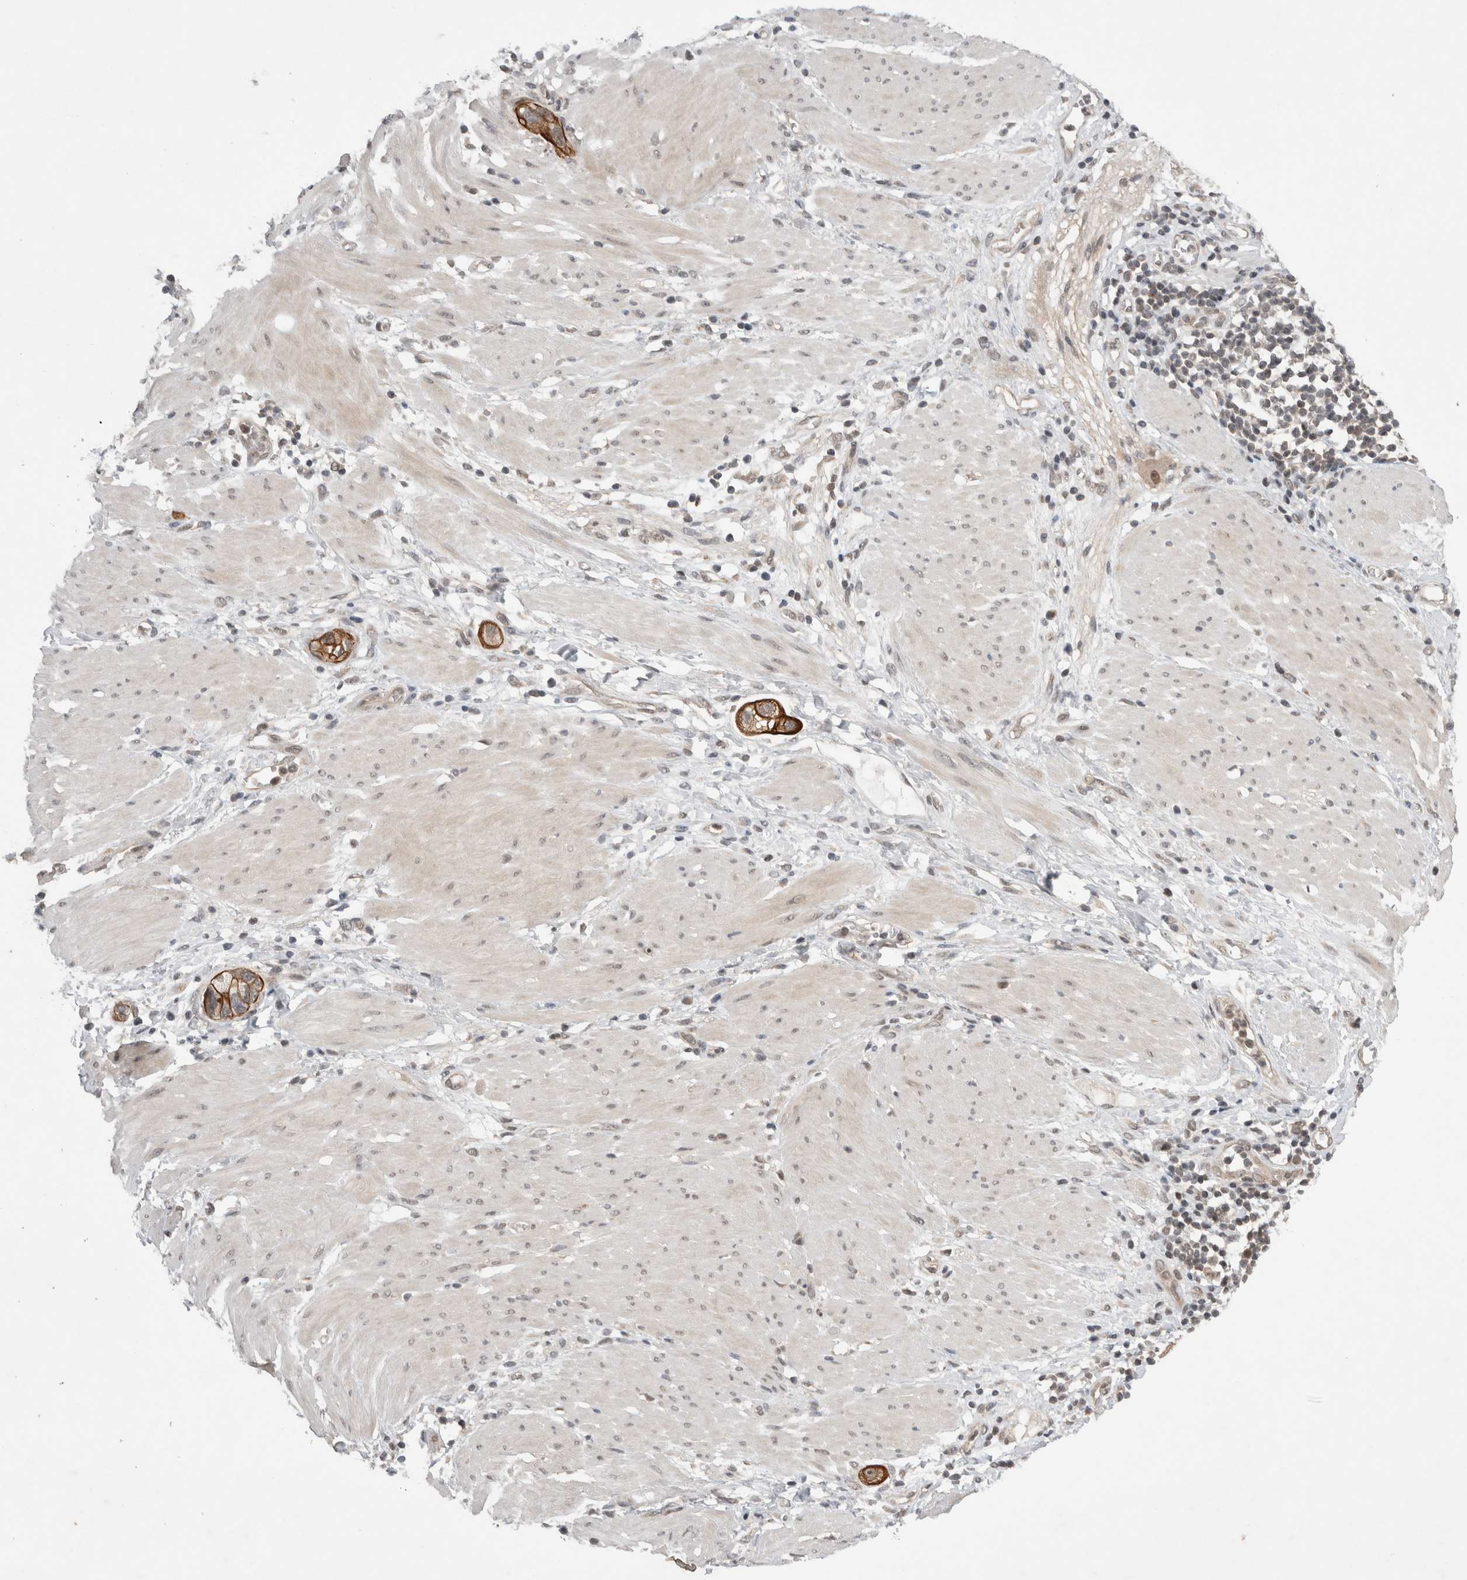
{"staining": {"intensity": "strong", "quantity": ">75%", "location": "cytoplasmic/membranous"}, "tissue": "stomach cancer", "cell_type": "Tumor cells", "image_type": "cancer", "snomed": [{"axis": "morphology", "description": "Adenocarcinoma, NOS"}, {"axis": "topography", "description": "Stomach"}, {"axis": "topography", "description": "Stomach, lower"}], "caption": "Brown immunohistochemical staining in human stomach cancer (adenocarcinoma) reveals strong cytoplasmic/membranous staining in approximately >75% of tumor cells.", "gene": "ZNF341", "patient": {"sex": "female", "age": 48}}